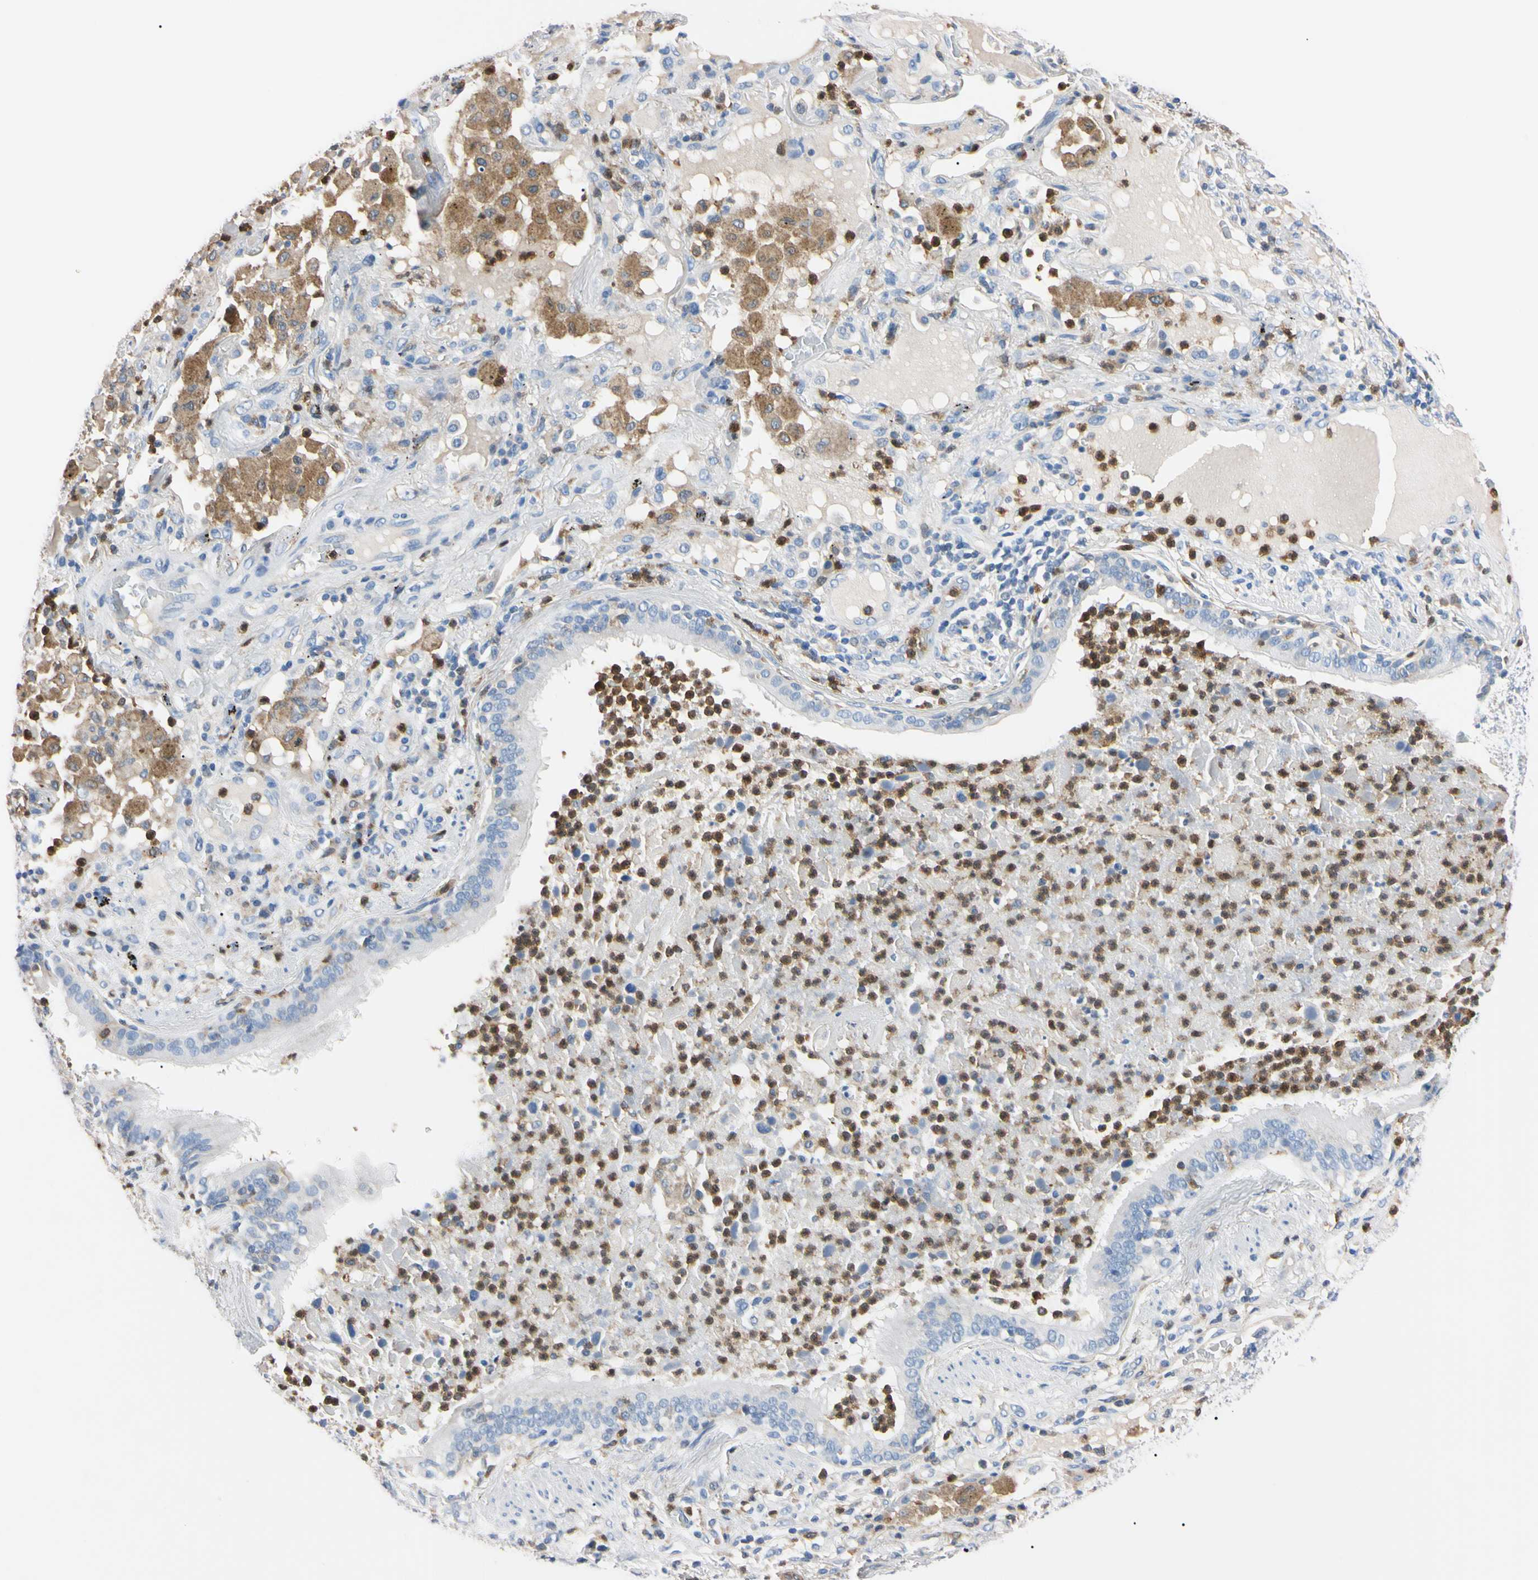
{"staining": {"intensity": "negative", "quantity": "none", "location": "none"}, "tissue": "lung cancer", "cell_type": "Tumor cells", "image_type": "cancer", "snomed": [{"axis": "morphology", "description": "Squamous cell carcinoma, NOS"}, {"axis": "topography", "description": "Lung"}], "caption": "IHC of human lung cancer (squamous cell carcinoma) exhibits no staining in tumor cells.", "gene": "NCF4", "patient": {"sex": "male", "age": 57}}